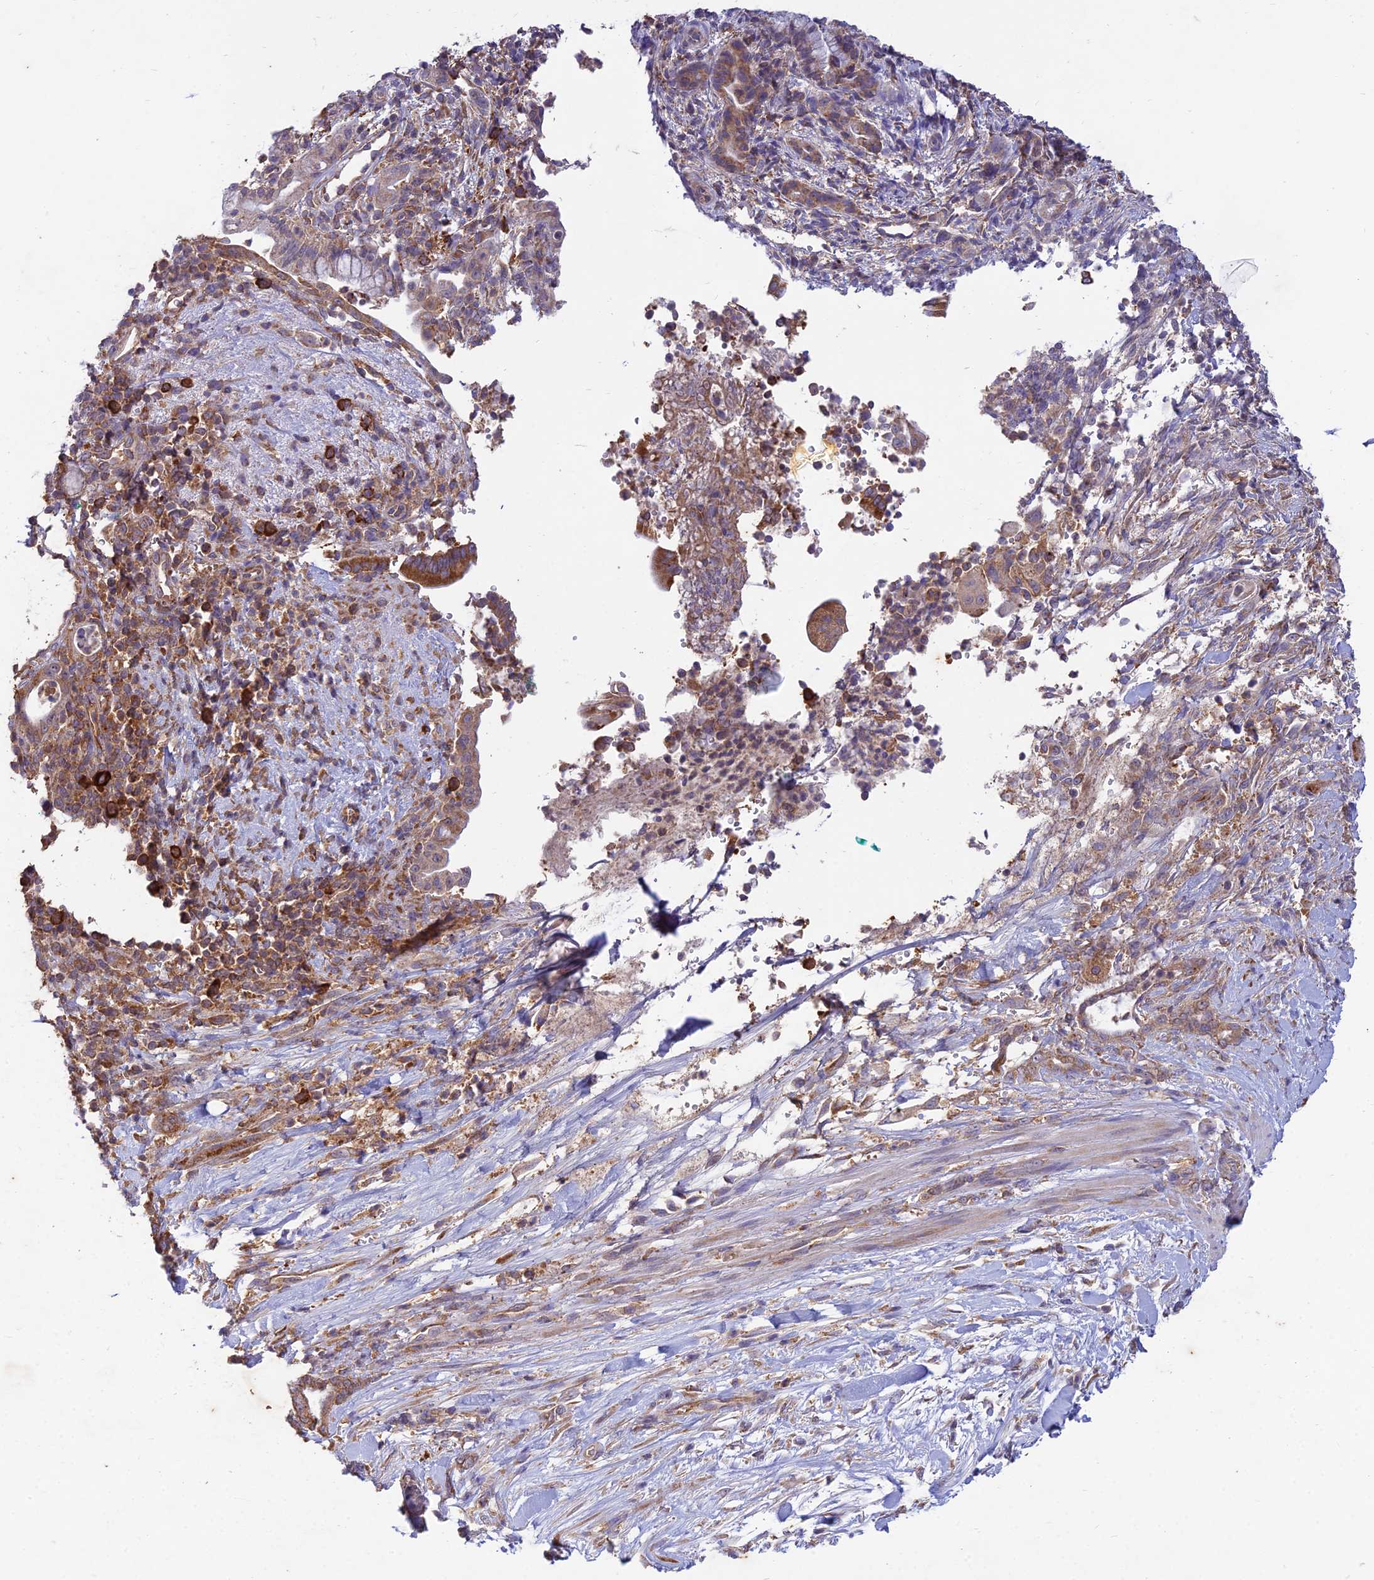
{"staining": {"intensity": "moderate", "quantity": "25%-75%", "location": "cytoplasmic/membranous"}, "tissue": "pancreatic cancer", "cell_type": "Tumor cells", "image_type": "cancer", "snomed": [{"axis": "morphology", "description": "Normal tissue, NOS"}, {"axis": "morphology", "description": "Adenocarcinoma, NOS"}, {"axis": "topography", "description": "Pancreas"}], "caption": "Immunohistochemical staining of human pancreatic adenocarcinoma reveals medium levels of moderate cytoplasmic/membranous staining in about 25%-75% of tumor cells. (DAB (3,3'-diaminobenzidine) IHC with brightfield microscopy, high magnification).", "gene": "NXNL2", "patient": {"sex": "female", "age": 55}}